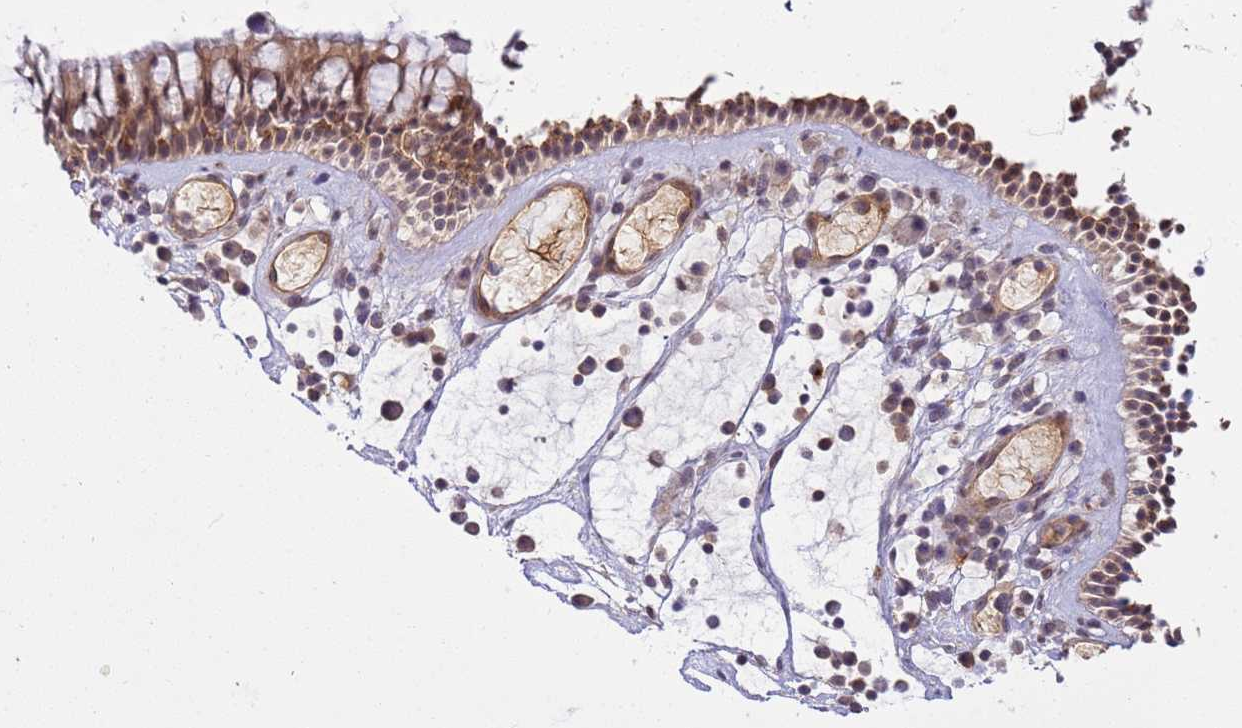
{"staining": {"intensity": "moderate", "quantity": ">75%", "location": "cytoplasmic/membranous"}, "tissue": "nasopharynx", "cell_type": "Respiratory epithelial cells", "image_type": "normal", "snomed": [{"axis": "morphology", "description": "Normal tissue, NOS"}, {"axis": "morphology", "description": "Inflammation, NOS"}, {"axis": "morphology", "description": "Malignant melanoma, Metastatic site"}, {"axis": "topography", "description": "Nasopharynx"}], "caption": "Immunohistochemistry (DAB (3,3'-diaminobenzidine)) staining of benign human nasopharynx reveals moderate cytoplasmic/membranous protein staining in about >75% of respiratory epithelial cells.", "gene": "EMC2", "patient": {"sex": "male", "age": 70}}